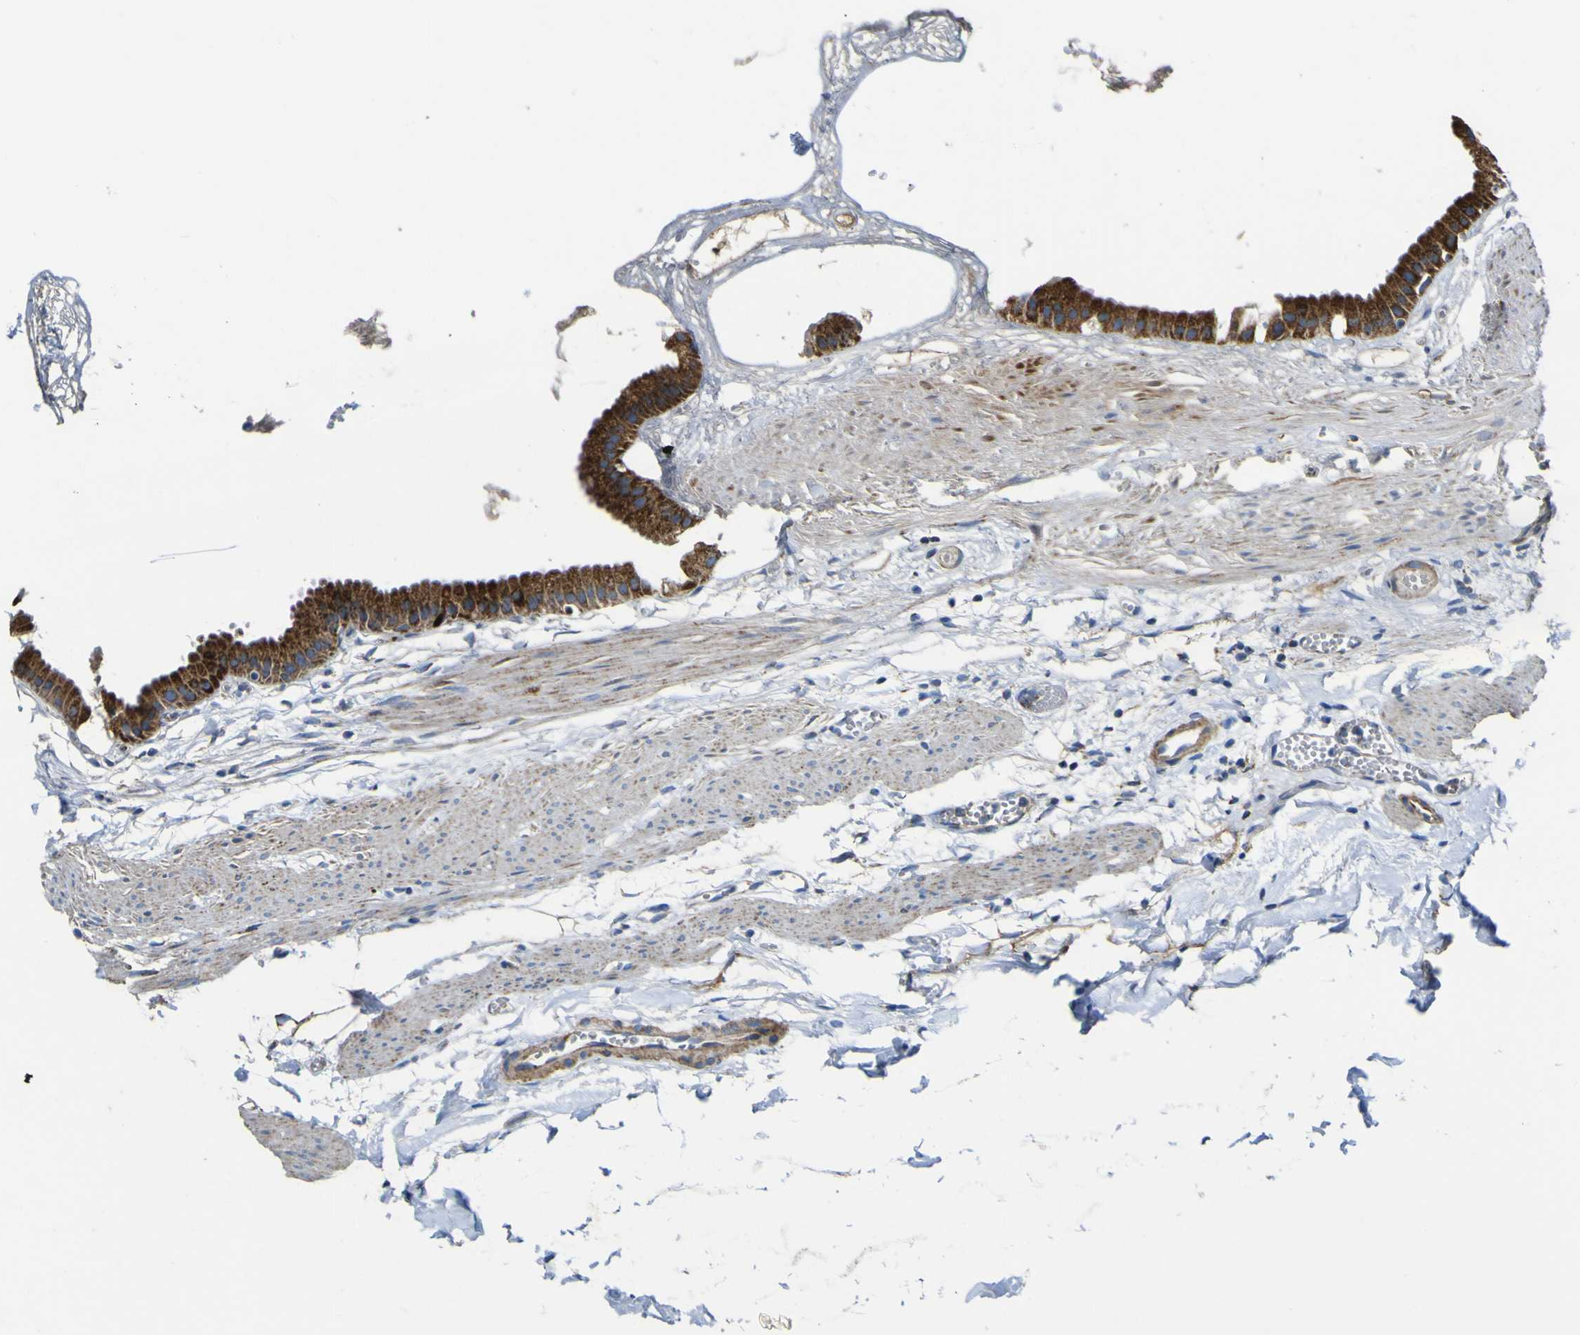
{"staining": {"intensity": "strong", "quantity": ">75%", "location": "cytoplasmic/membranous"}, "tissue": "gallbladder", "cell_type": "Glandular cells", "image_type": "normal", "snomed": [{"axis": "morphology", "description": "Normal tissue, NOS"}, {"axis": "topography", "description": "Gallbladder"}], "caption": "Unremarkable gallbladder exhibits strong cytoplasmic/membranous expression in approximately >75% of glandular cells, visualized by immunohistochemistry.", "gene": "ALDH18A1", "patient": {"sex": "female", "age": 64}}